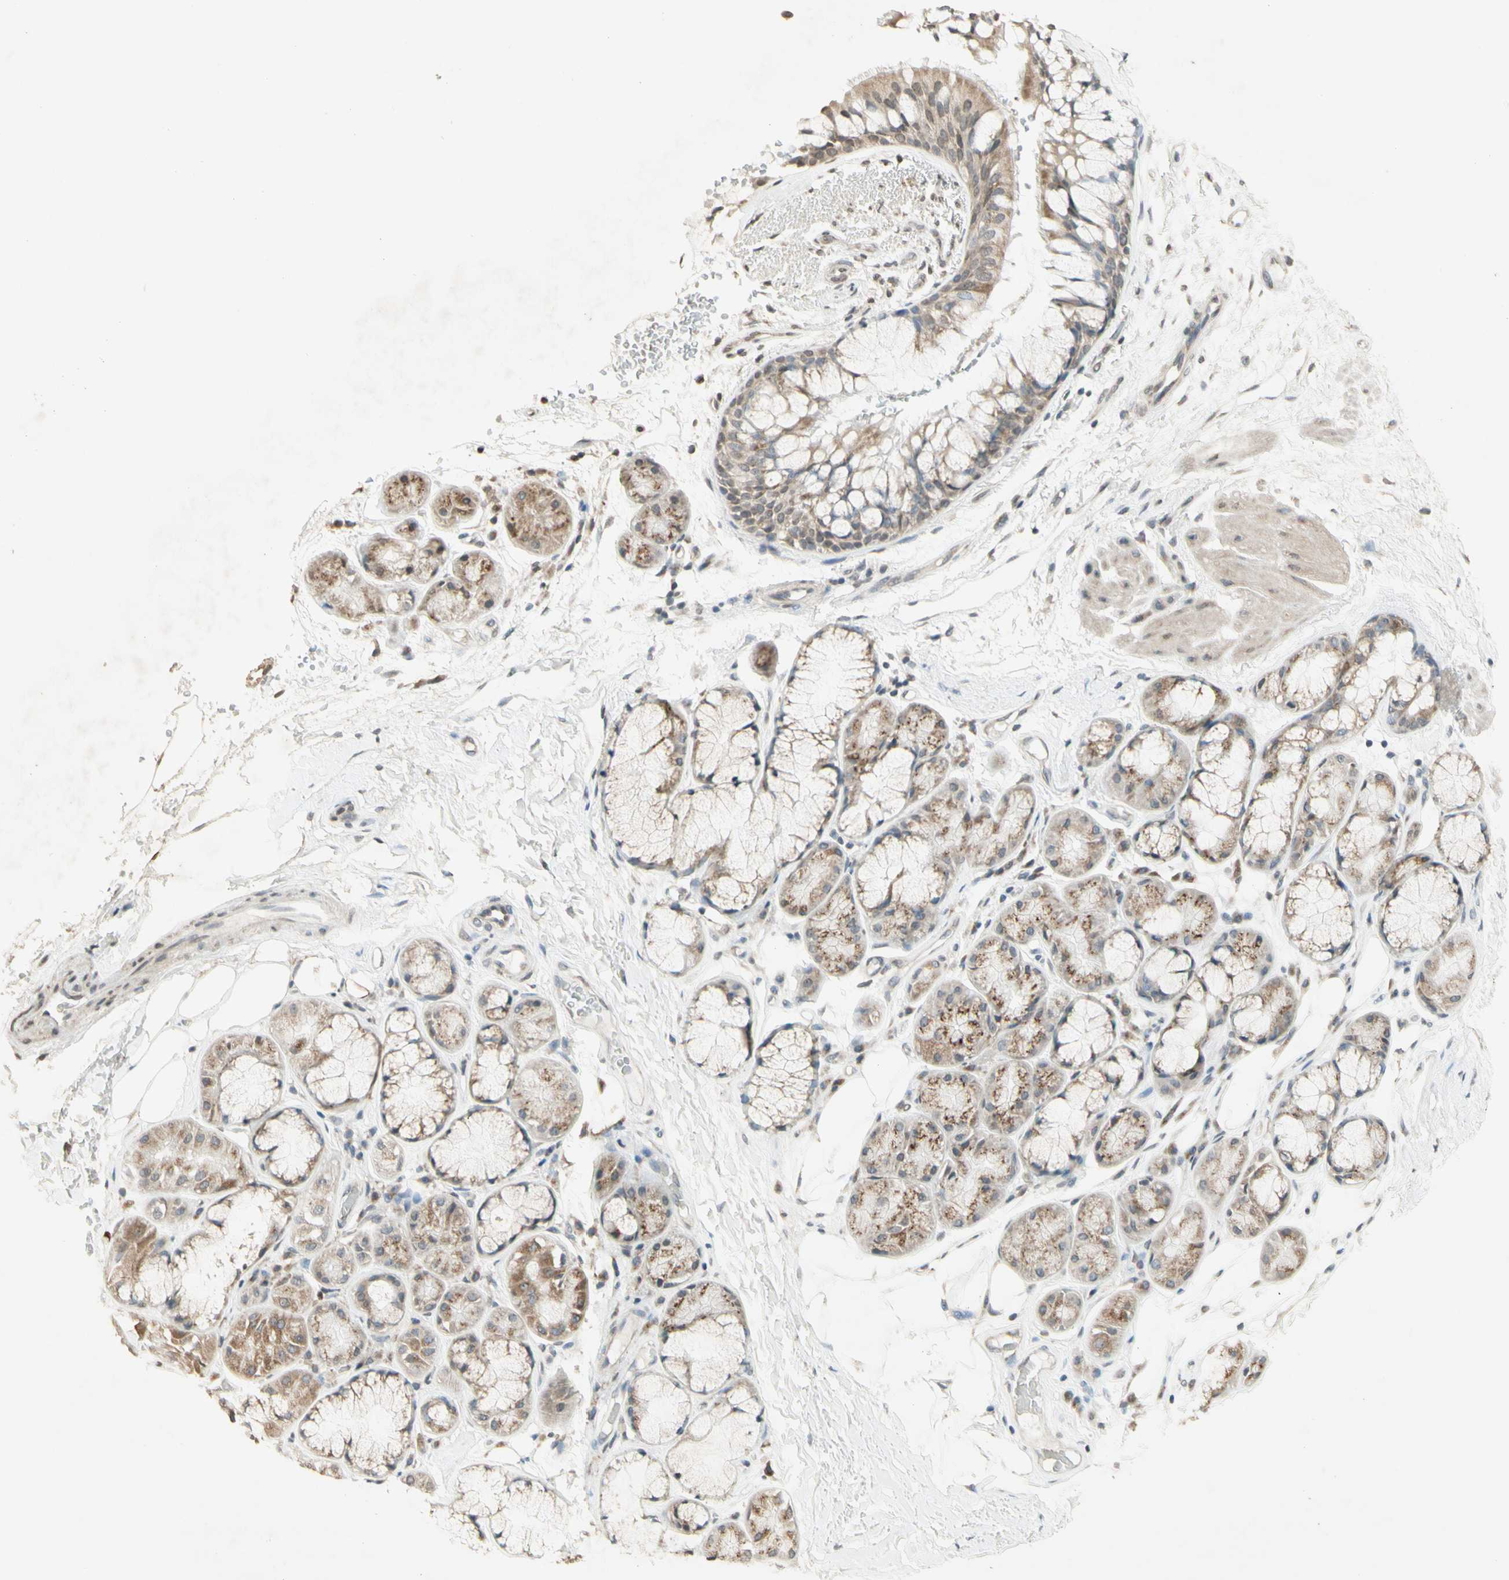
{"staining": {"intensity": "weak", "quantity": ">75%", "location": "cytoplasmic/membranous"}, "tissue": "bronchus", "cell_type": "Respiratory epithelial cells", "image_type": "normal", "snomed": [{"axis": "morphology", "description": "Normal tissue, NOS"}, {"axis": "topography", "description": "Bronchus"}], "caption": "Immunohistochemical staining of benign human bronchus exhibits weak cytoplasmic/membranous protein staining in approximately >75% of respiratory epithelial cells.", "gene": "CCNI", "patient": {"sex": "male", "age": 66}}